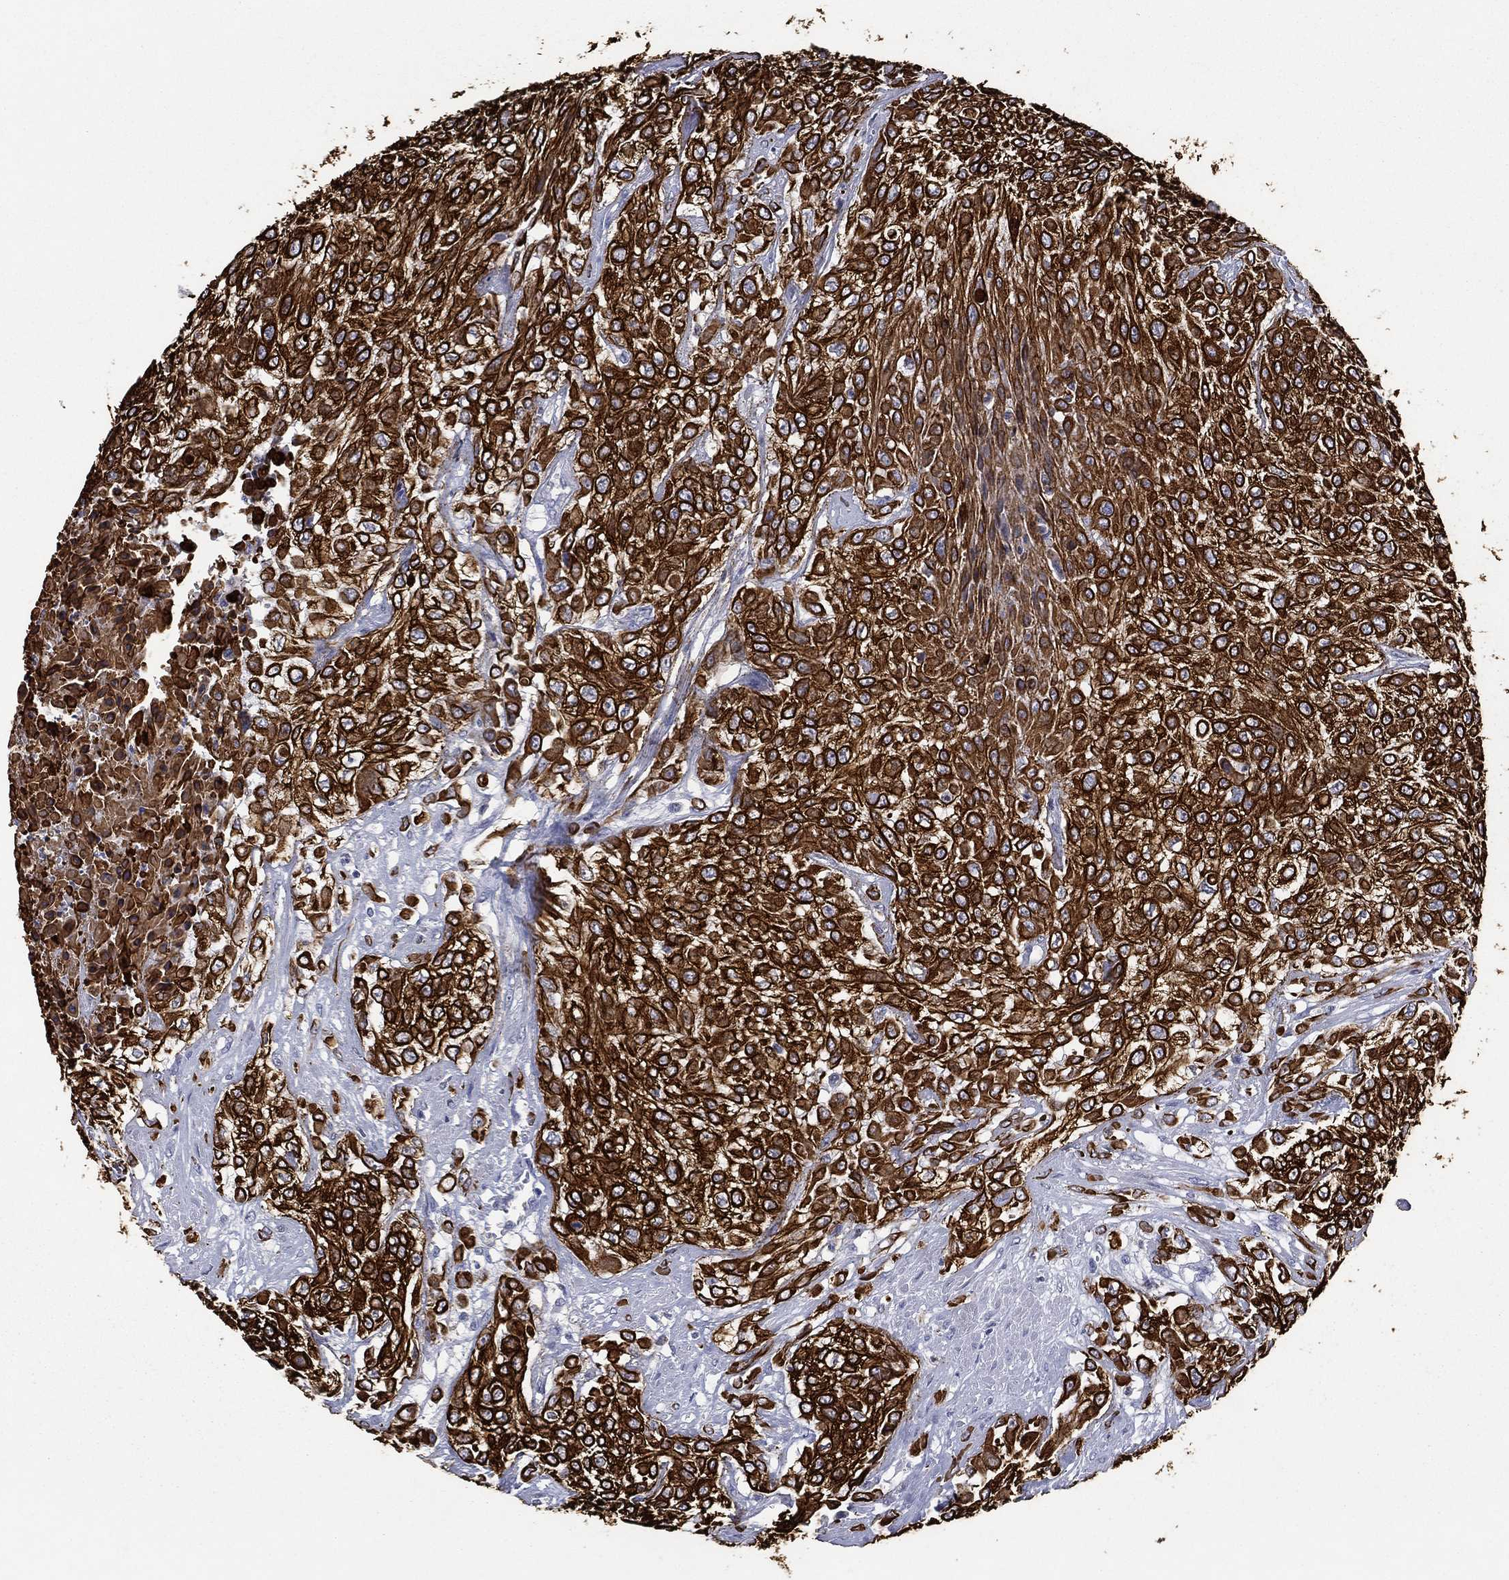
{"staining": {"intensity": "strong", "quantity": ">75%", "location": "cytoplasmic/membranous"}, "tissue": "urothelial cancer", "cell_type": "Tumor cells", "image_type": "cancer", "snomed": [{"axis": "morphology", "description": "Urothelial carcinoma, High grade"}, {"axis": "topography", "description": "Urinary bladder"}], "caption": "Urothelial cancer stained with DAB (3,3'-diaminobenzidine) immunohistochemistry (IHC) displays high levels of strong cytoplasmic/membranous positivity in approximately >75% of tumor cells. (IHC, brightfield microscopy, high magnification).", "gene": "KRT7", "patient": {"sex": "male", "age": 57}}